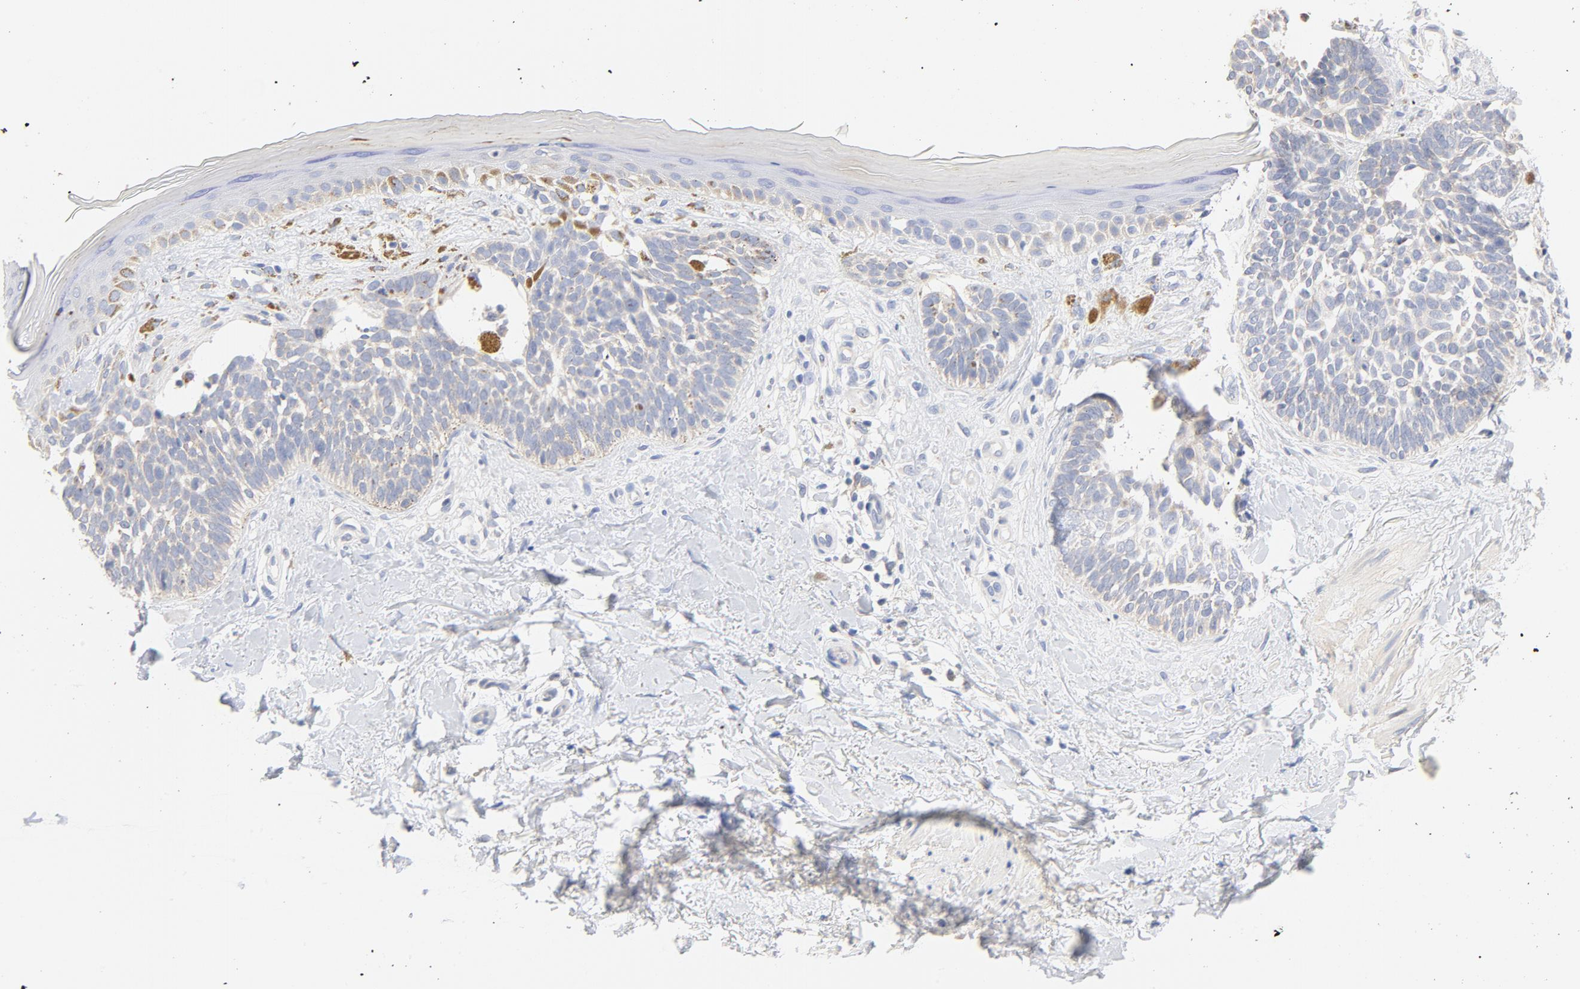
{"staining": {"intensity": "weak", "quantity": "<25%", "location": "cytoplasmic/membranous"}, "tissue": "skin cancer", "cell_type": "Tumor cells", "image_type": "cancer", "snomed": [{"axis": "morphology", "description": "Normal tissue, NOS"}, {"axis": "morphology", "description": "Basal cell carcinoma"}, {"axis": "topography", "description": "Skin"}], "caption": "This is an IHC image of basal cell carcinoma (skin). There is no staining in tumor cells.", "gene": "TLR4", "patient": {"sex": "female", "age": 58}}